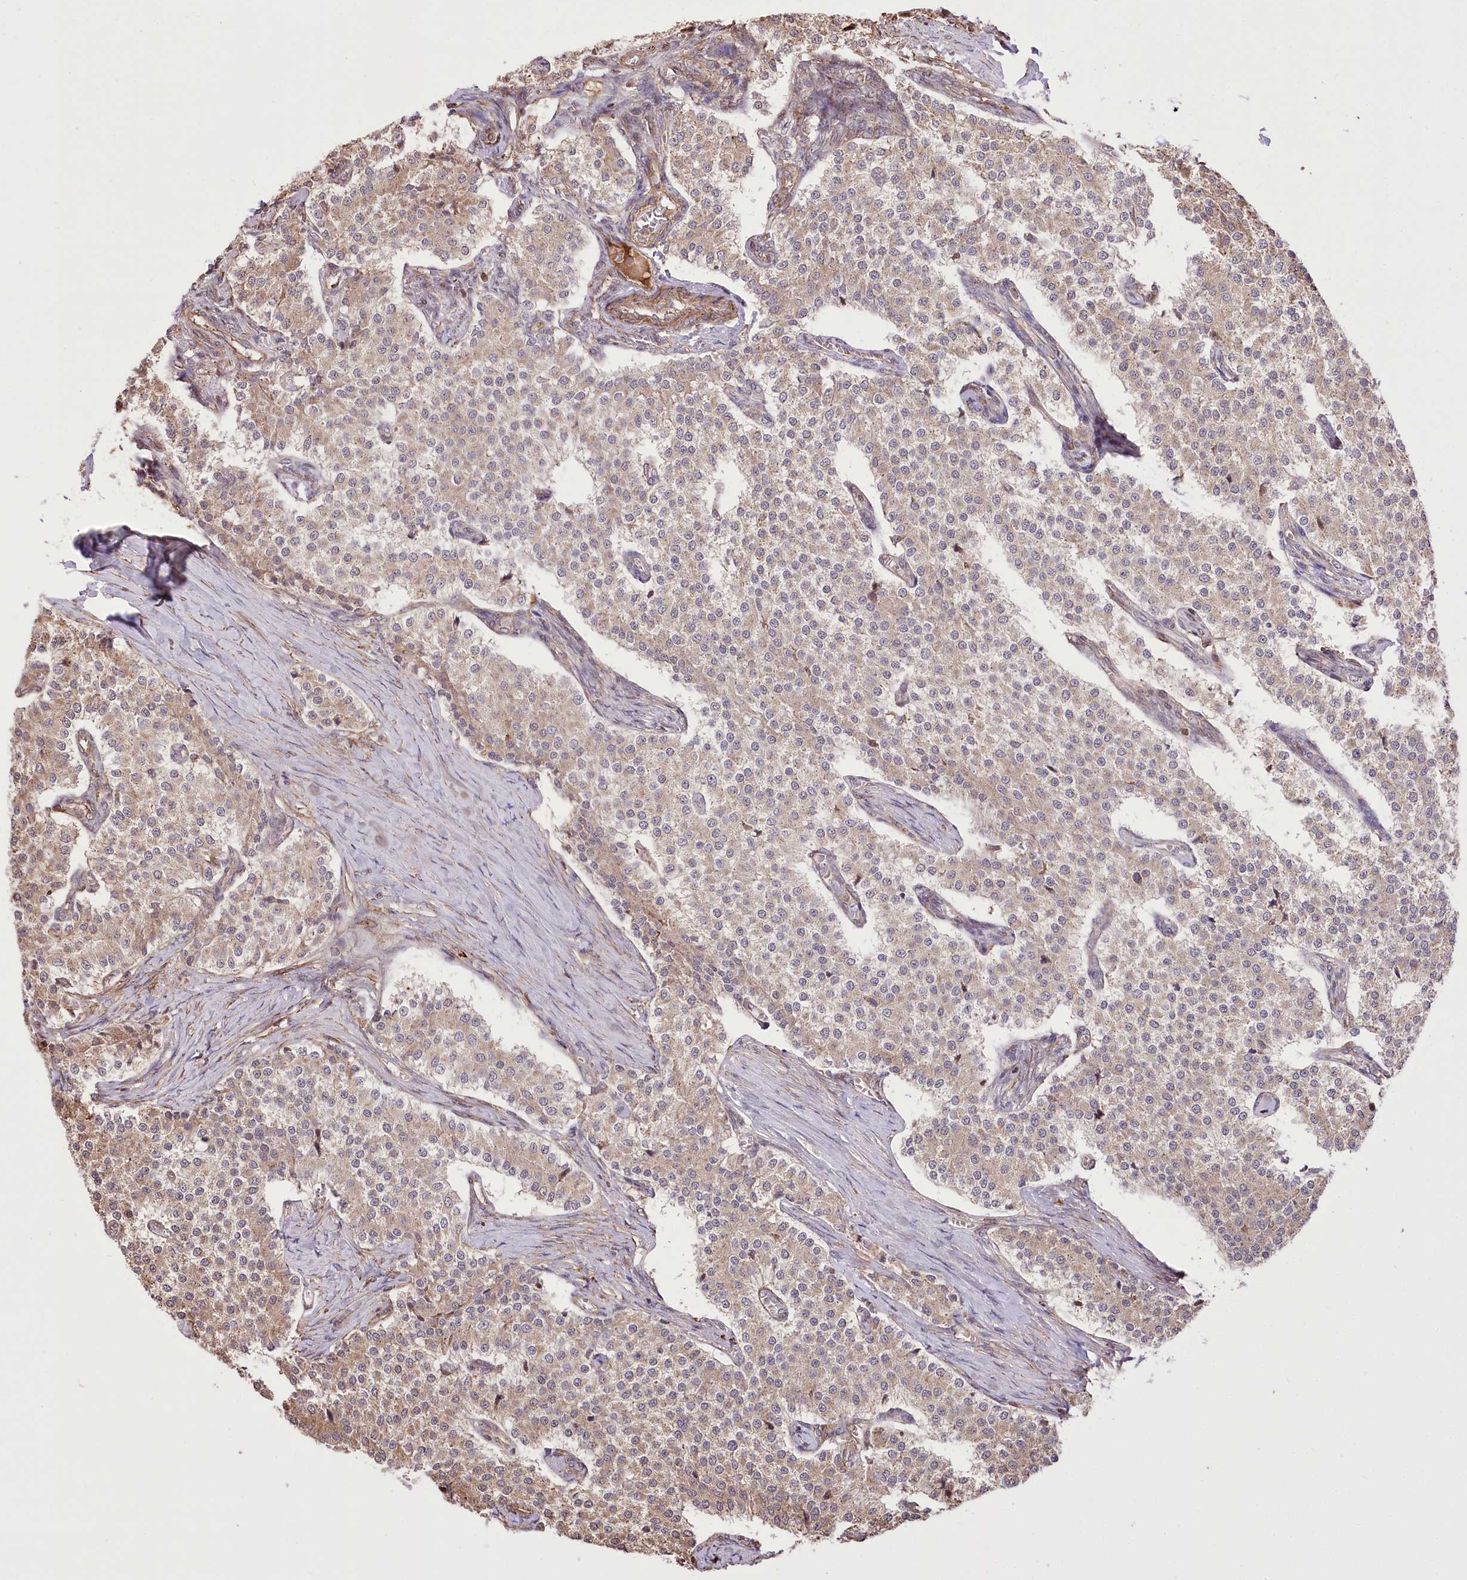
{"staining": {"intensity": "moderate", "quantity": ">75%", "location": "cytoplasmic/membranous"}, "tissue": "carcinoid", "cell_type": "Tumor cells", "image_type": "cancer", "snomed": [{"axis": "morphology", "description": "Carcinoid, malignant, NOS"}, {"axis": "topography", "description": "Colon"}], "caption": "Carcinoid stained with a brown dye reveals moderate cytoplasmic/membranous positive staining in approximately >75% of tumor cells.", "gene": "RNF24", "patient": {"sex": "female", "age": 52}}